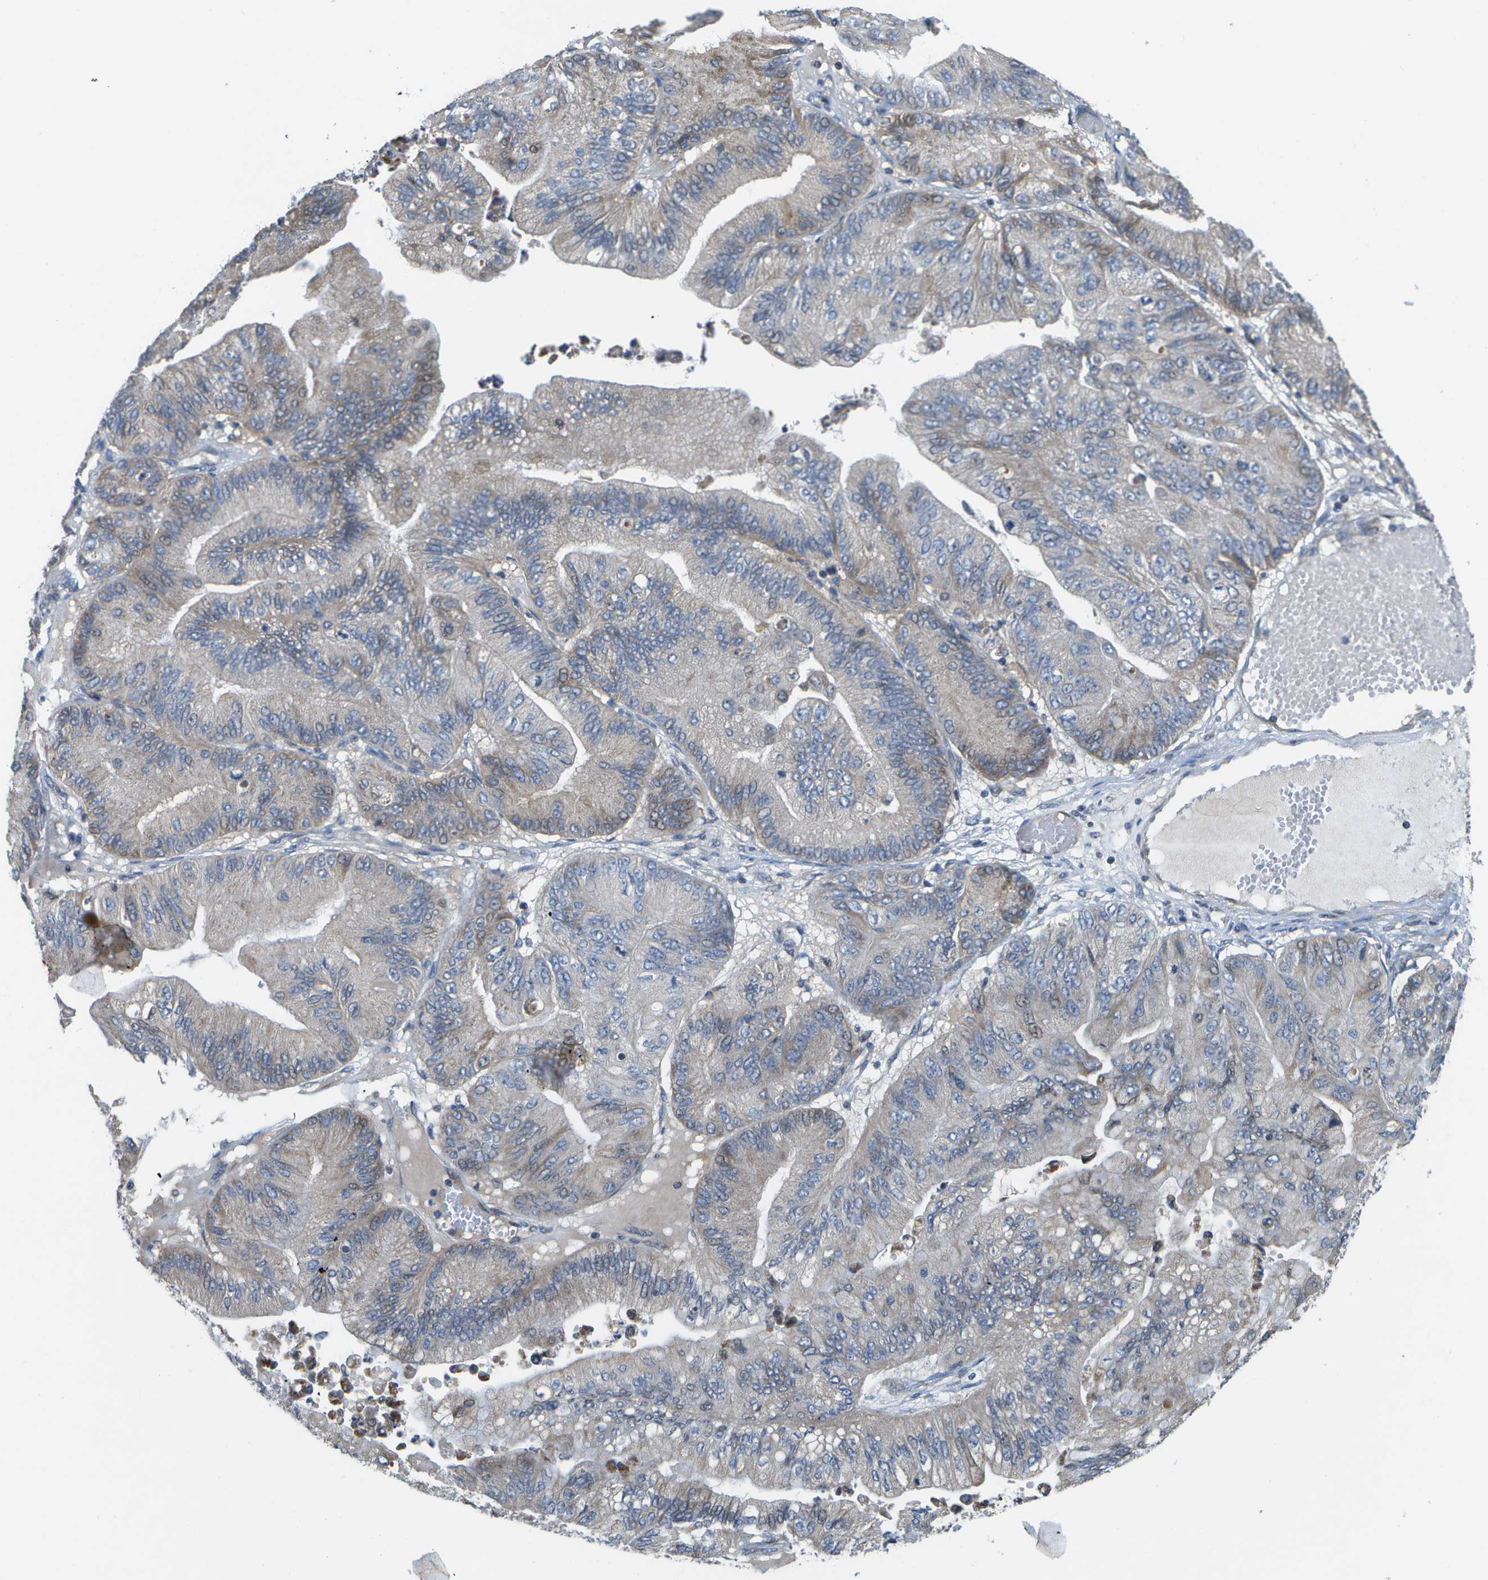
{"staining": {"intensity": "weak", "quantity": "<25%", "location": "cytoplasmic/membranous"}, "tissue": "ovarian cancer", "cell_type": "Tumor cells", "image_type": "cancer", "snomed": [{"axis": "morphology", "description": "Cystadenocarcinoma, mucinous, NOS"}, {"axis": "topography", "description": "Ovary"}], "caption": "An immunohistochemistry photomicrograph of ovarian mucinous cystadenocarcinoma is shown. There is no staining in tumor cells of ovarian mucinous cystadenocarcinoma. Nuclei are stained in blue.", "gene": "HADHA", "patient": {"sex": "female", "age": 61}}